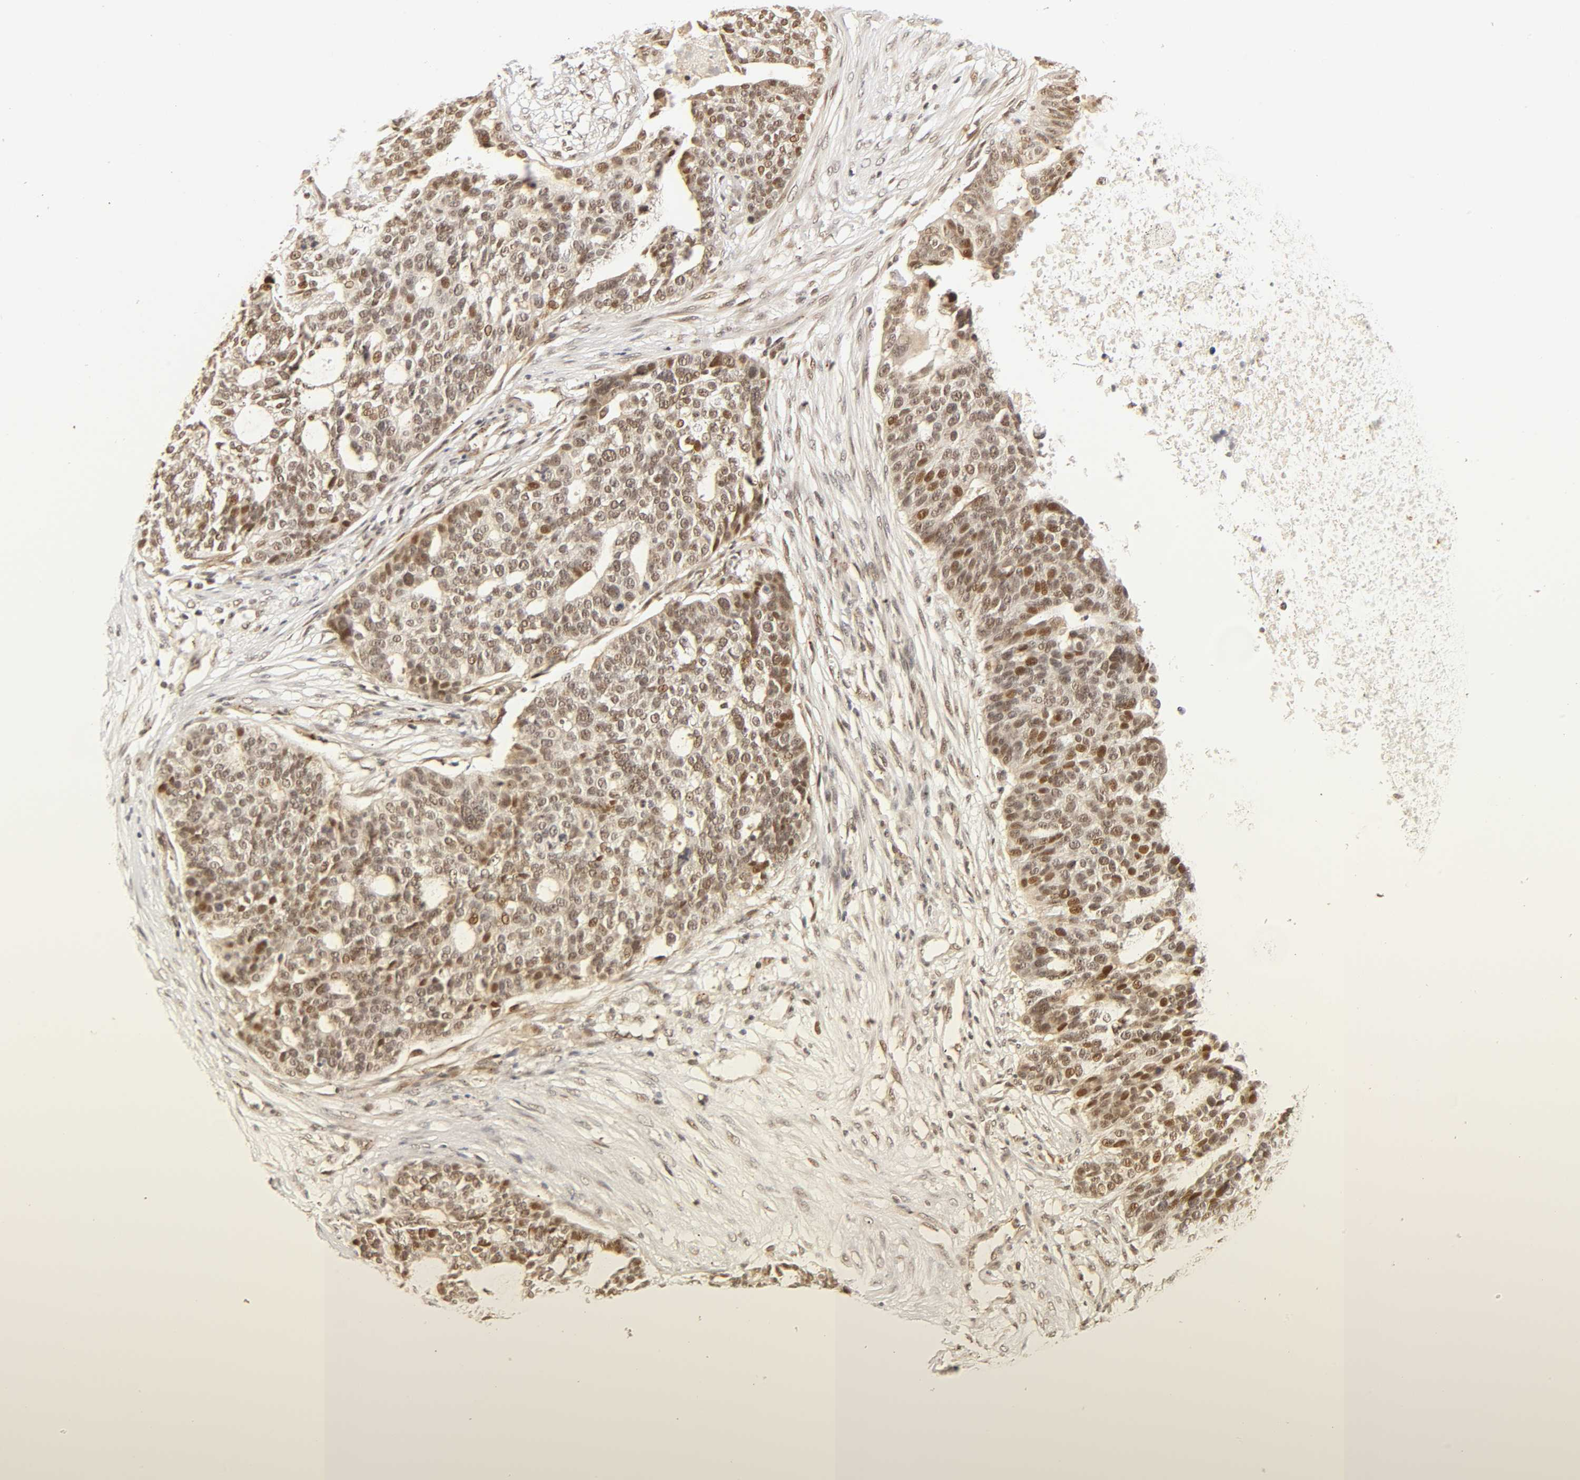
{"staining": {"intensity": "moderate", "quantity": "25%-75%", "location": "cytoplasmic/membranous,nuclear"}, "tissue": "ovarian cancer", "cell_type": "Tumor cells", "image_type": "cancer", "snomed": [{"axis": "morphology", "description": "Cystadenocarcinoma, serous, NOS"}, {"axis": "topography", "description": "Ovary"}], "caption": "Immunohistochemical staining of human ovarian cancer (serous cystadenocarcinoma) reveals medium levels of moderate cytoplasmic/membranous and nuclear protein staining in approximately 25%-75% of tumor cells. (DAB = brown stain, brightfield microscopy at high magnification).", "gene": "TAF10", "patient": {"sex": "female", "age": 59}}